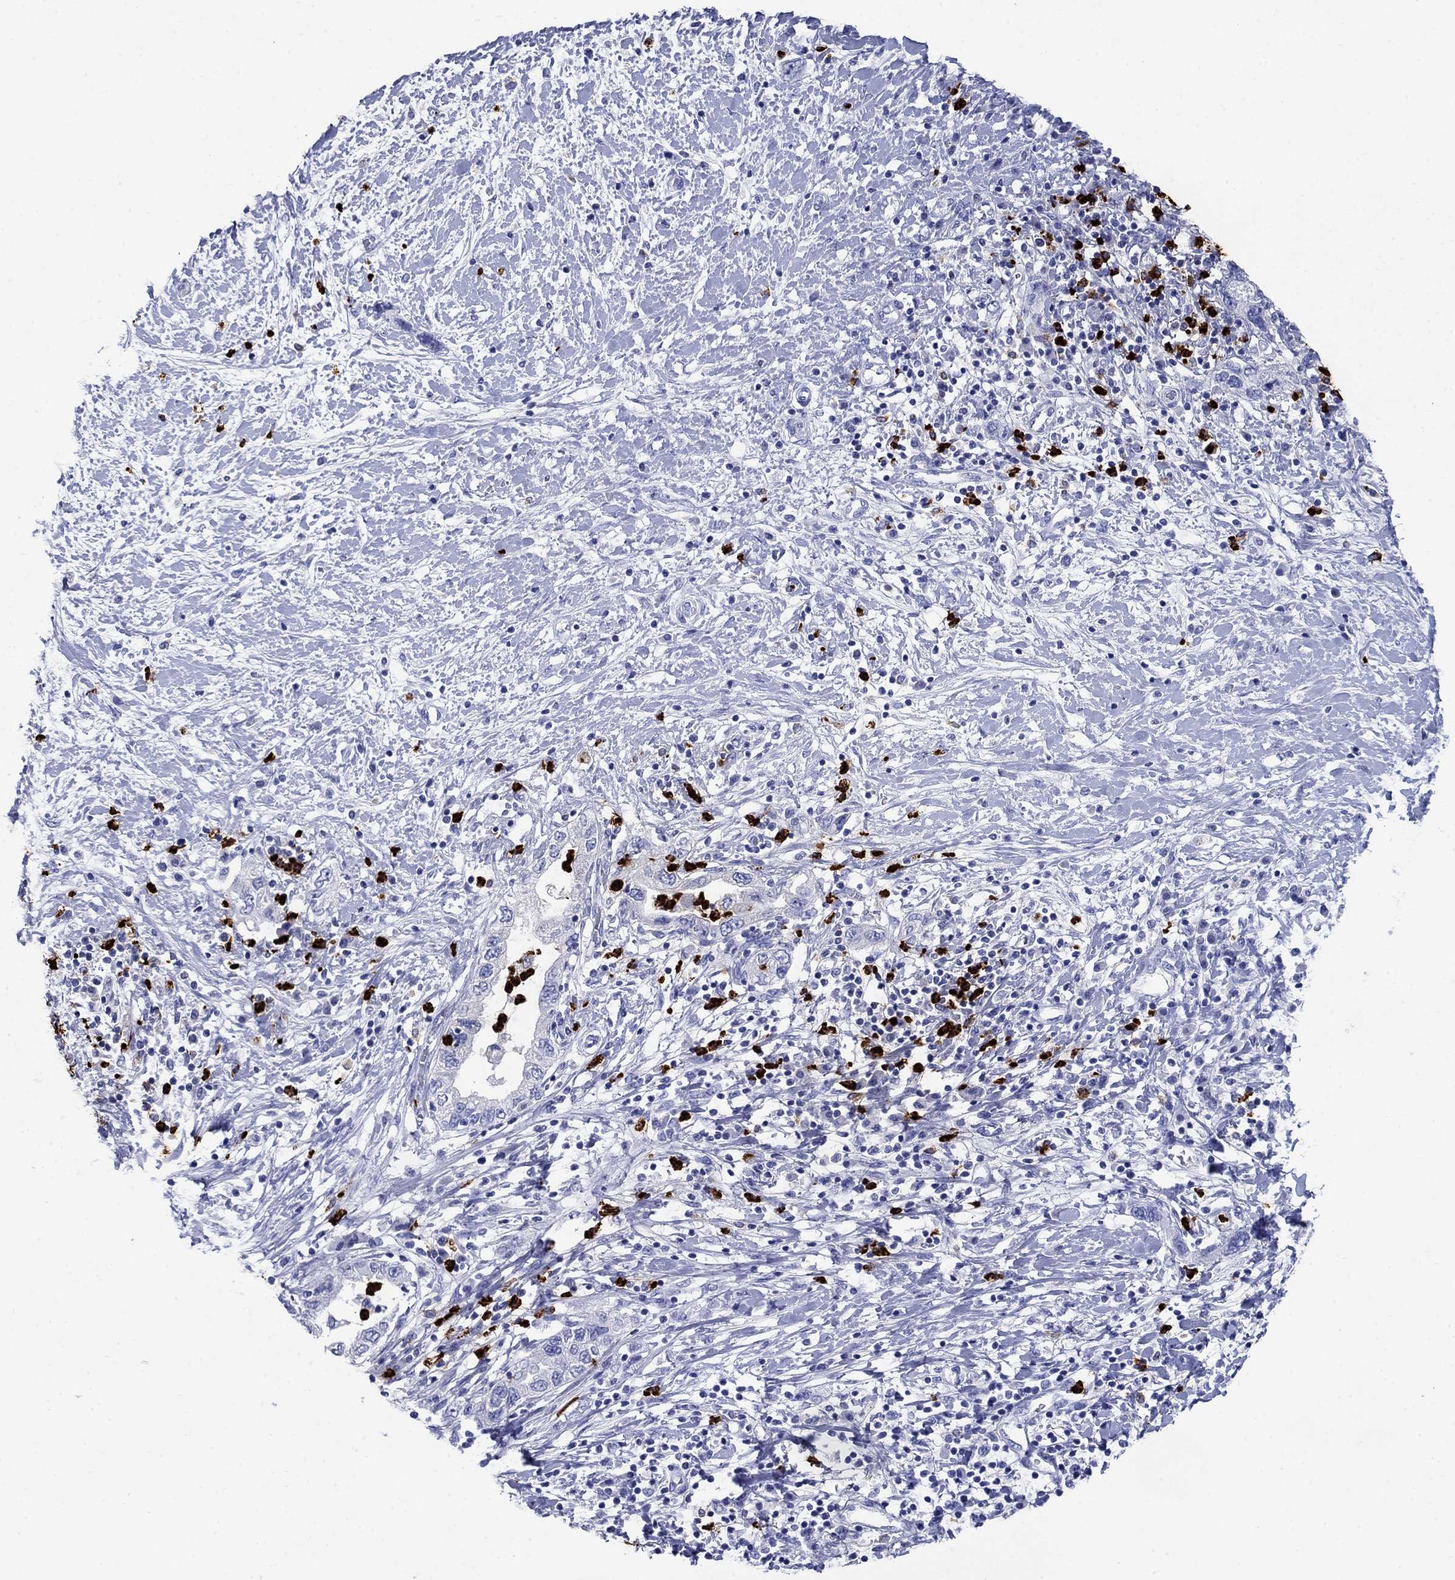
{"staining": {"intensity": "negative", "quantity": "none", "location": "none"}, "tissue": "pancreatic cancer", "cell_type": "Tumor cells", "image_type": "cancer", "snomed": [{"axis": "morphology", "description": "Adenocarcinoma, NOS"}, {"axis": "topography", "description": "Pancreas"}], "caption": "This is an immunohistochemistry image of adenocarcinoma (pancreatic). There is no staining in tumor cells.", "gene": "AZU1", "patient": {"sex": "female", "age": 73}}